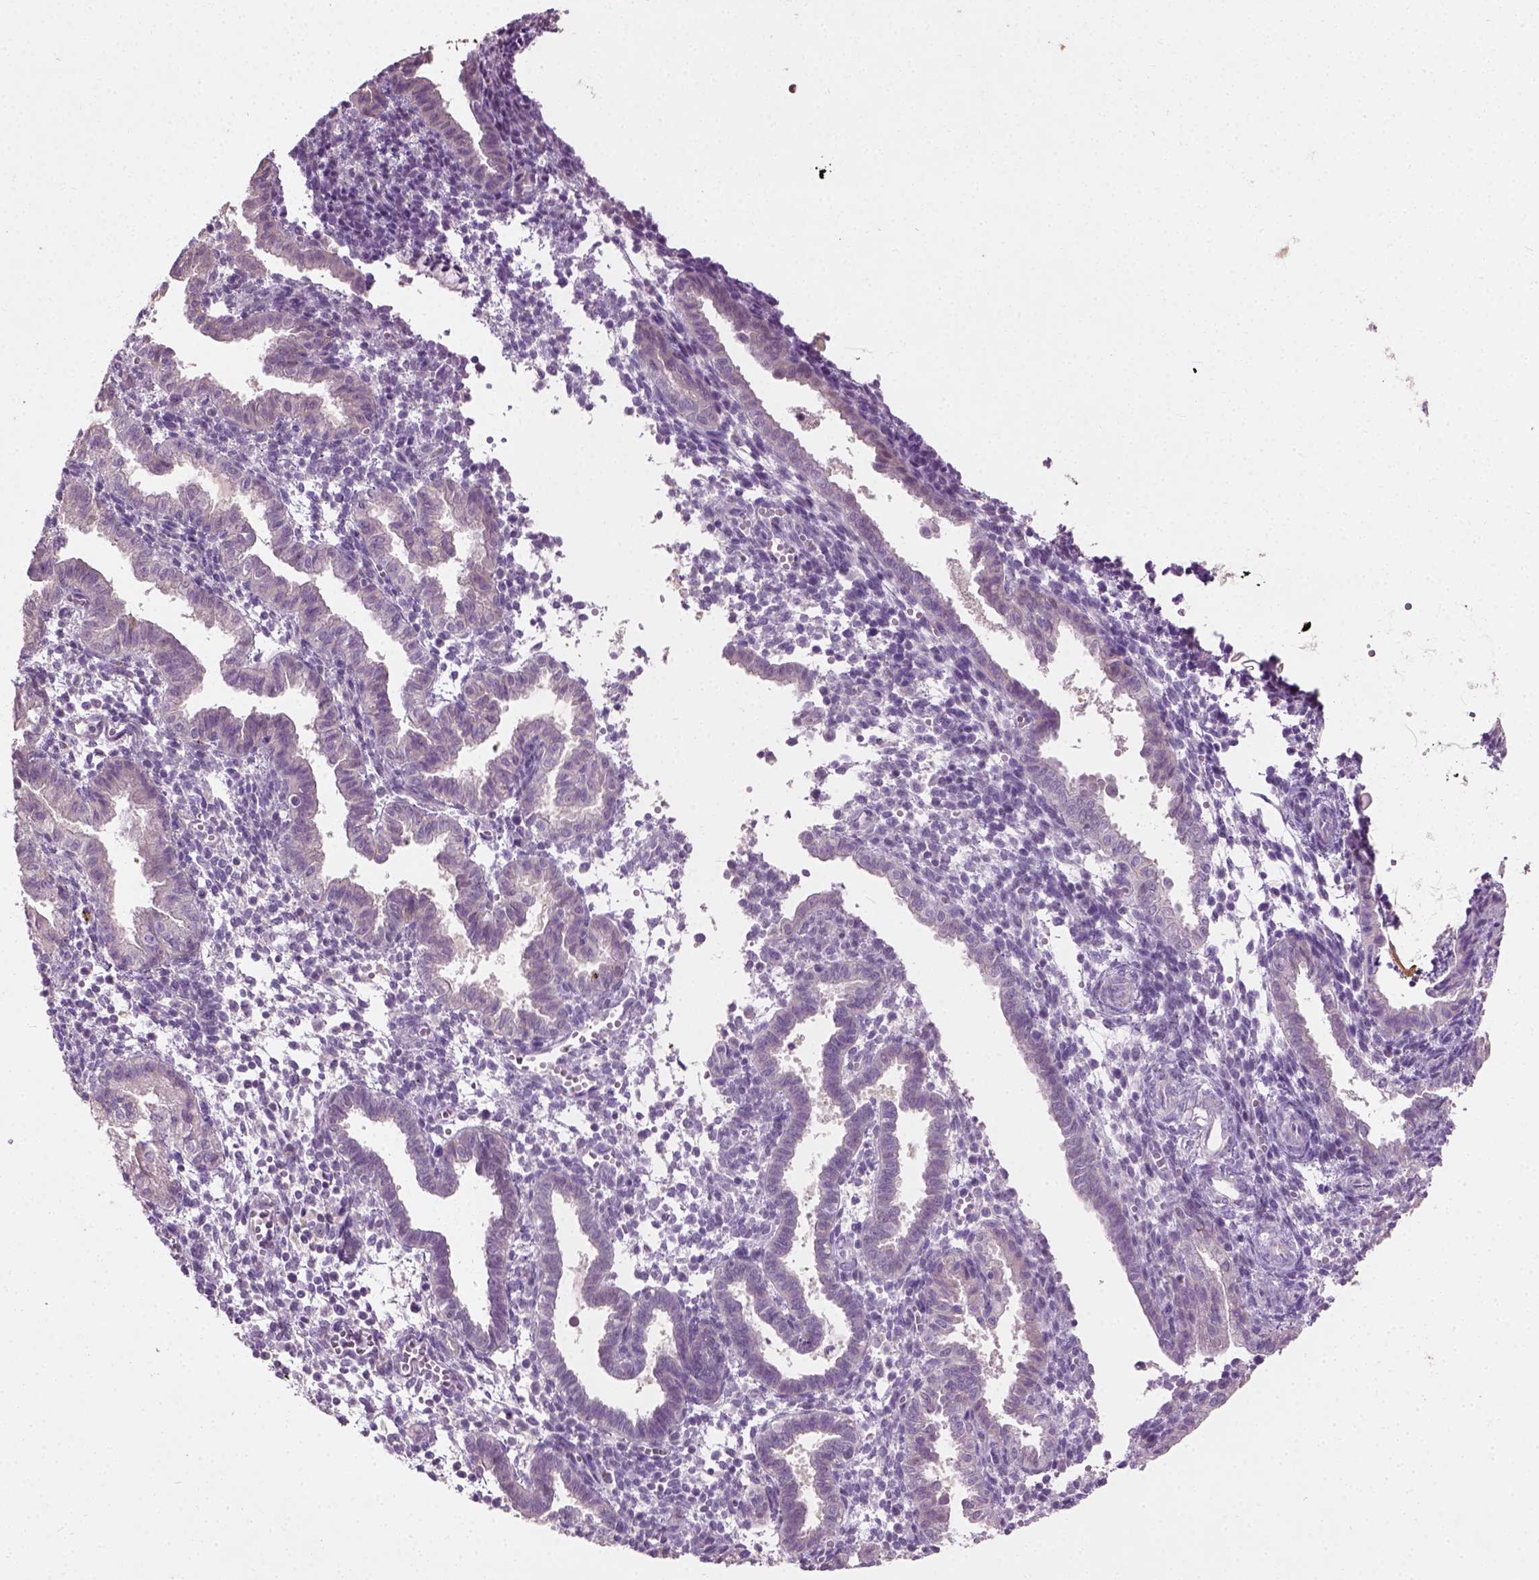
{"staining": {"intensity": "negative", "quantity": "none", "location": "none"}, "tissue": "endometrium", "cell_type": "Cells in endometrial stroma", "image_type": "normal", "snomed": [{"axis": "morphology", "description": "Normal tissue, NOS"}, {"axis": "topography", "description": "Endometrium"}], "caption": "The immunohistochemistry (IHC) histopathology image has no significant staining in cells in endometrial stroma of endometrium.", "gene": "PKP3", "patient": {"sex": "female", "age": 37}}